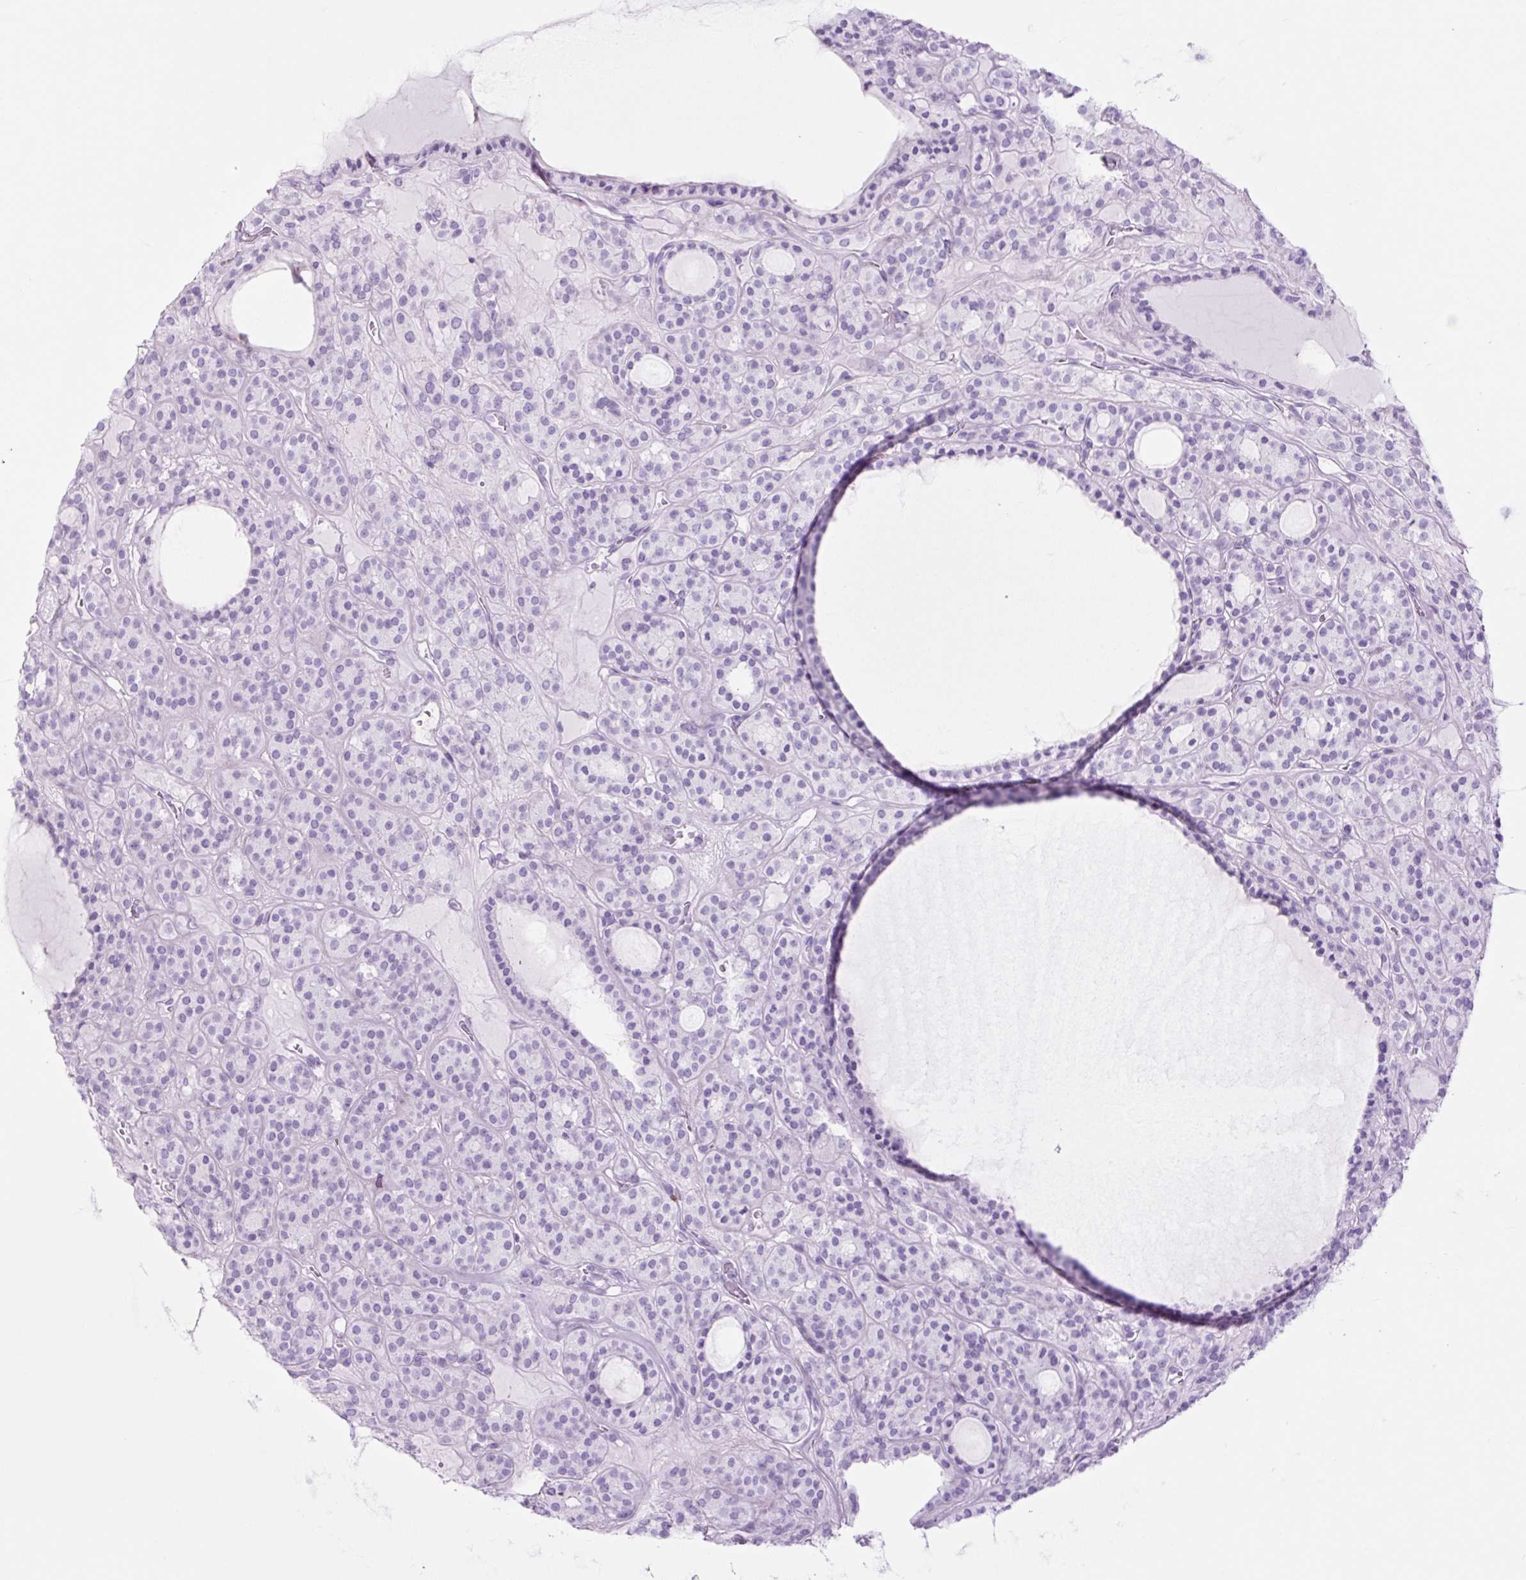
{"staining": {"intensity": "negative", "quantity": "none", "location": "none"}, "tissue": "thyroid cancer", "cell_type": "Tumor cells", "image_type": "cancer", "snomed": [{"axis": "morphology", "description": "Follicular adenoma carcinoma, NOS"}, {"axis": "topography", "description": "Thyroid gland"}], "caption": "High power microscopy photomicrograph of an IHC photomicrograph of thyroid follicular adenoma carcinoma, revealing no significant positivity in tumor cells.", "gene": "TFF2", "patient": {"sex": "female", "age": 63}}